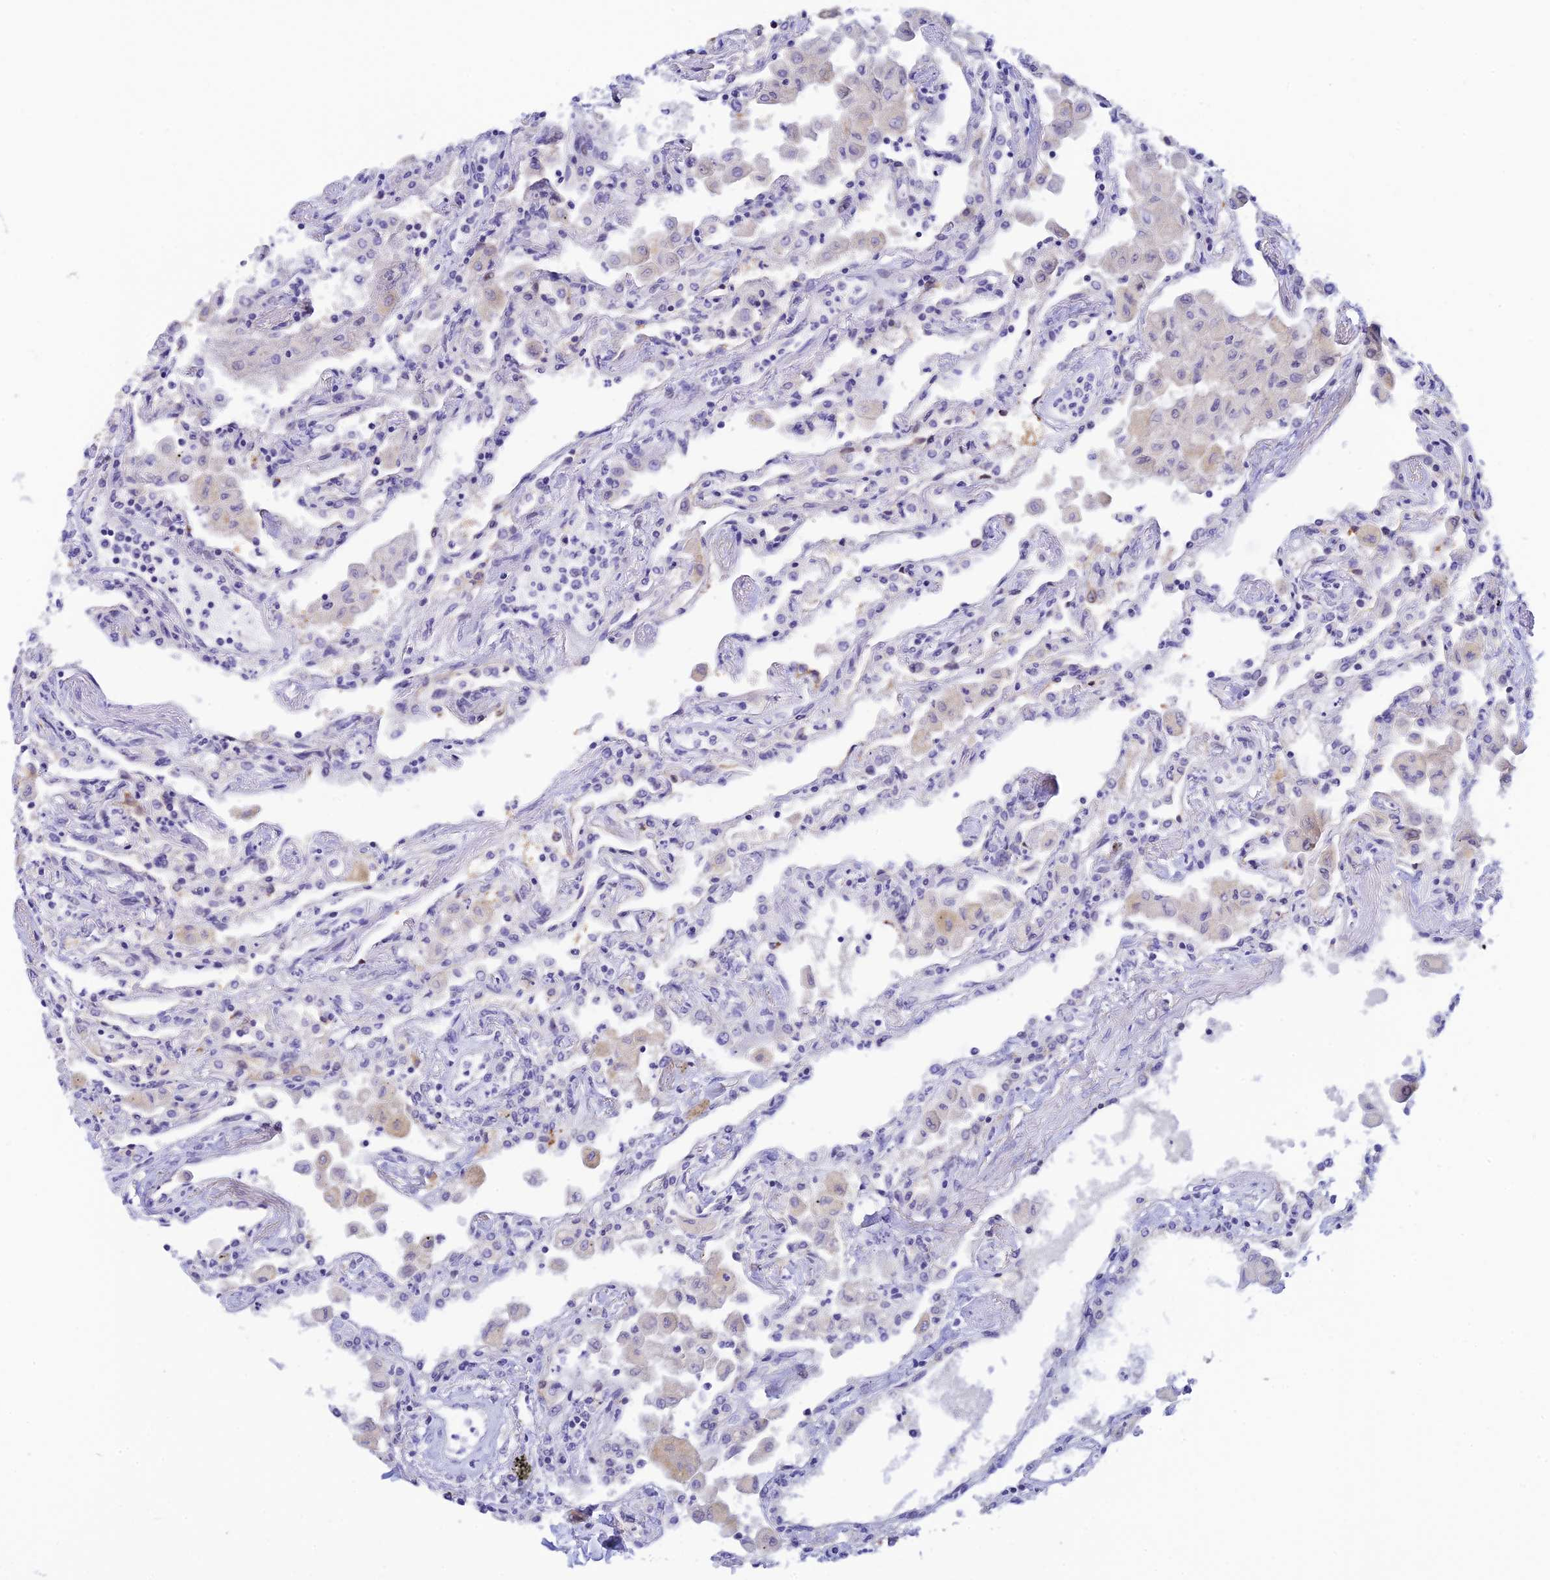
{"staining": {"intensity": "negative", "quantity": "none", "location": "none"}, "tissue": "lung", "cell_type": "Alveolar cells", "image_type": "normal", "snomed": [{"axis": "morphology", "description": "Normal tissue, NOS"}, {"axis": "topography", "description": "Bronchus"}, {"axis": "topography", "description": "Lung"}], "caption": "The immunohistochemistry (IHC) micrograph has no significant staining in alveolar cells of lung.", "gene": "RASGEF1B", "patient": {"sex": "female", "age": 49}}